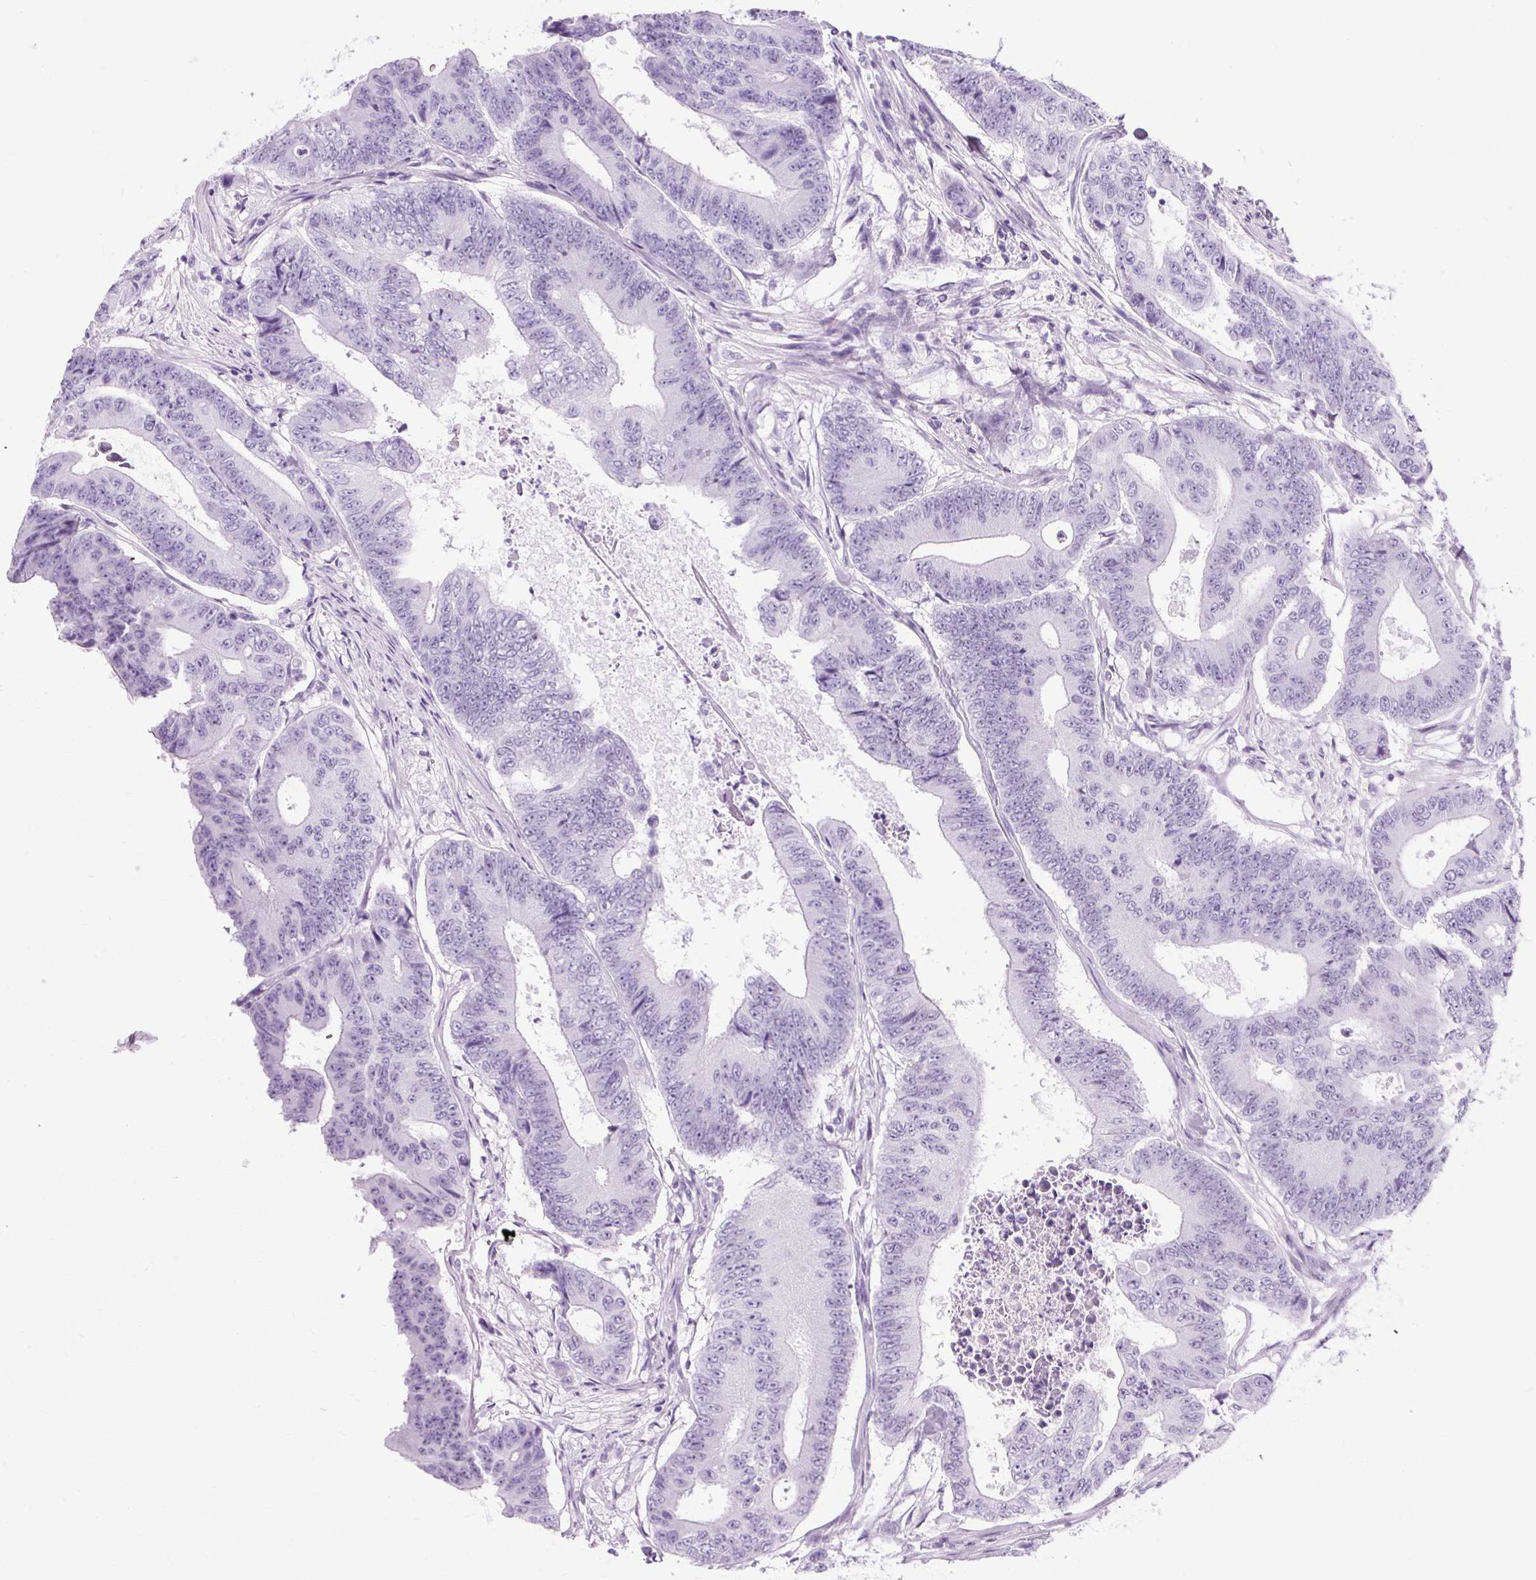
{"staining": {"intensity": "negative", "quantity": "none", "location": "none"}, "tissue": "colorectal cancer", "cell_type": "Tumor cells", "image_type": "cancer", "snomed": [{"axis": "morphology", "description": "Adenocarcinoma, NOS"}, {"axis": "topography", "description": "Colon"}], "caption": "Image shows no significant protein expression in tumor cells of colorectal cancer.", "gene": "RYBP", "patient": {"sex": "female", "age": 48}}